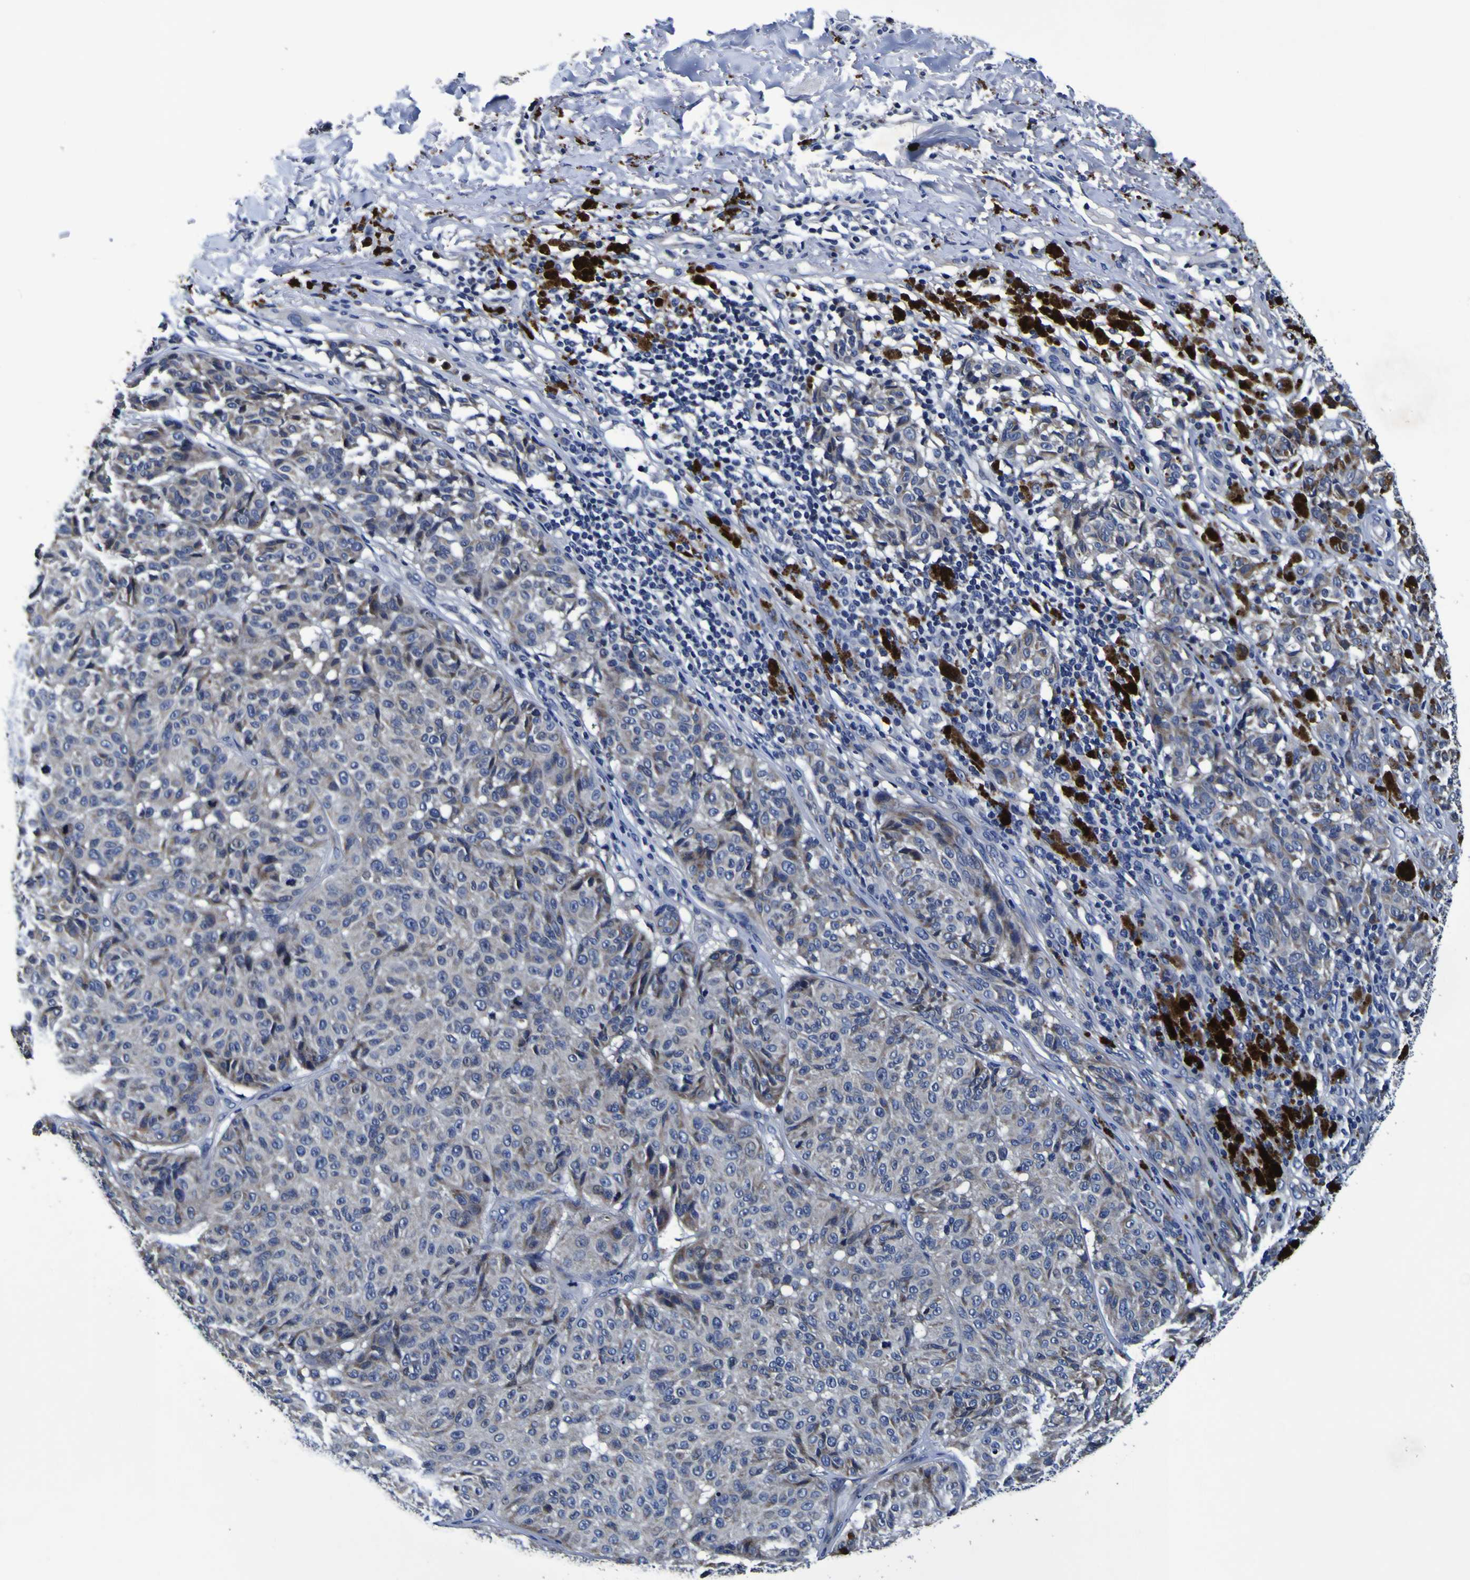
{"staining": {"intensity": "negative", "quantity": "none", "location": "none"}, "tissue": "melanoma", "cell_type": "Tumor cells", "image_type": "cancer", "snomed": [{"axis": "morphology", "description": "Malignant melanoma, NOS"}, {"axis": "topography", "description": "Skin"}], "caption": "Melanoma was stained to show a protein in brown. There is no significant staining in tumor cells. (DAB (3,3'-diaminobenzidine) IHC, high magnification).", "gene": "PANK4", "patient": {"sex": "female", "age": 46}}